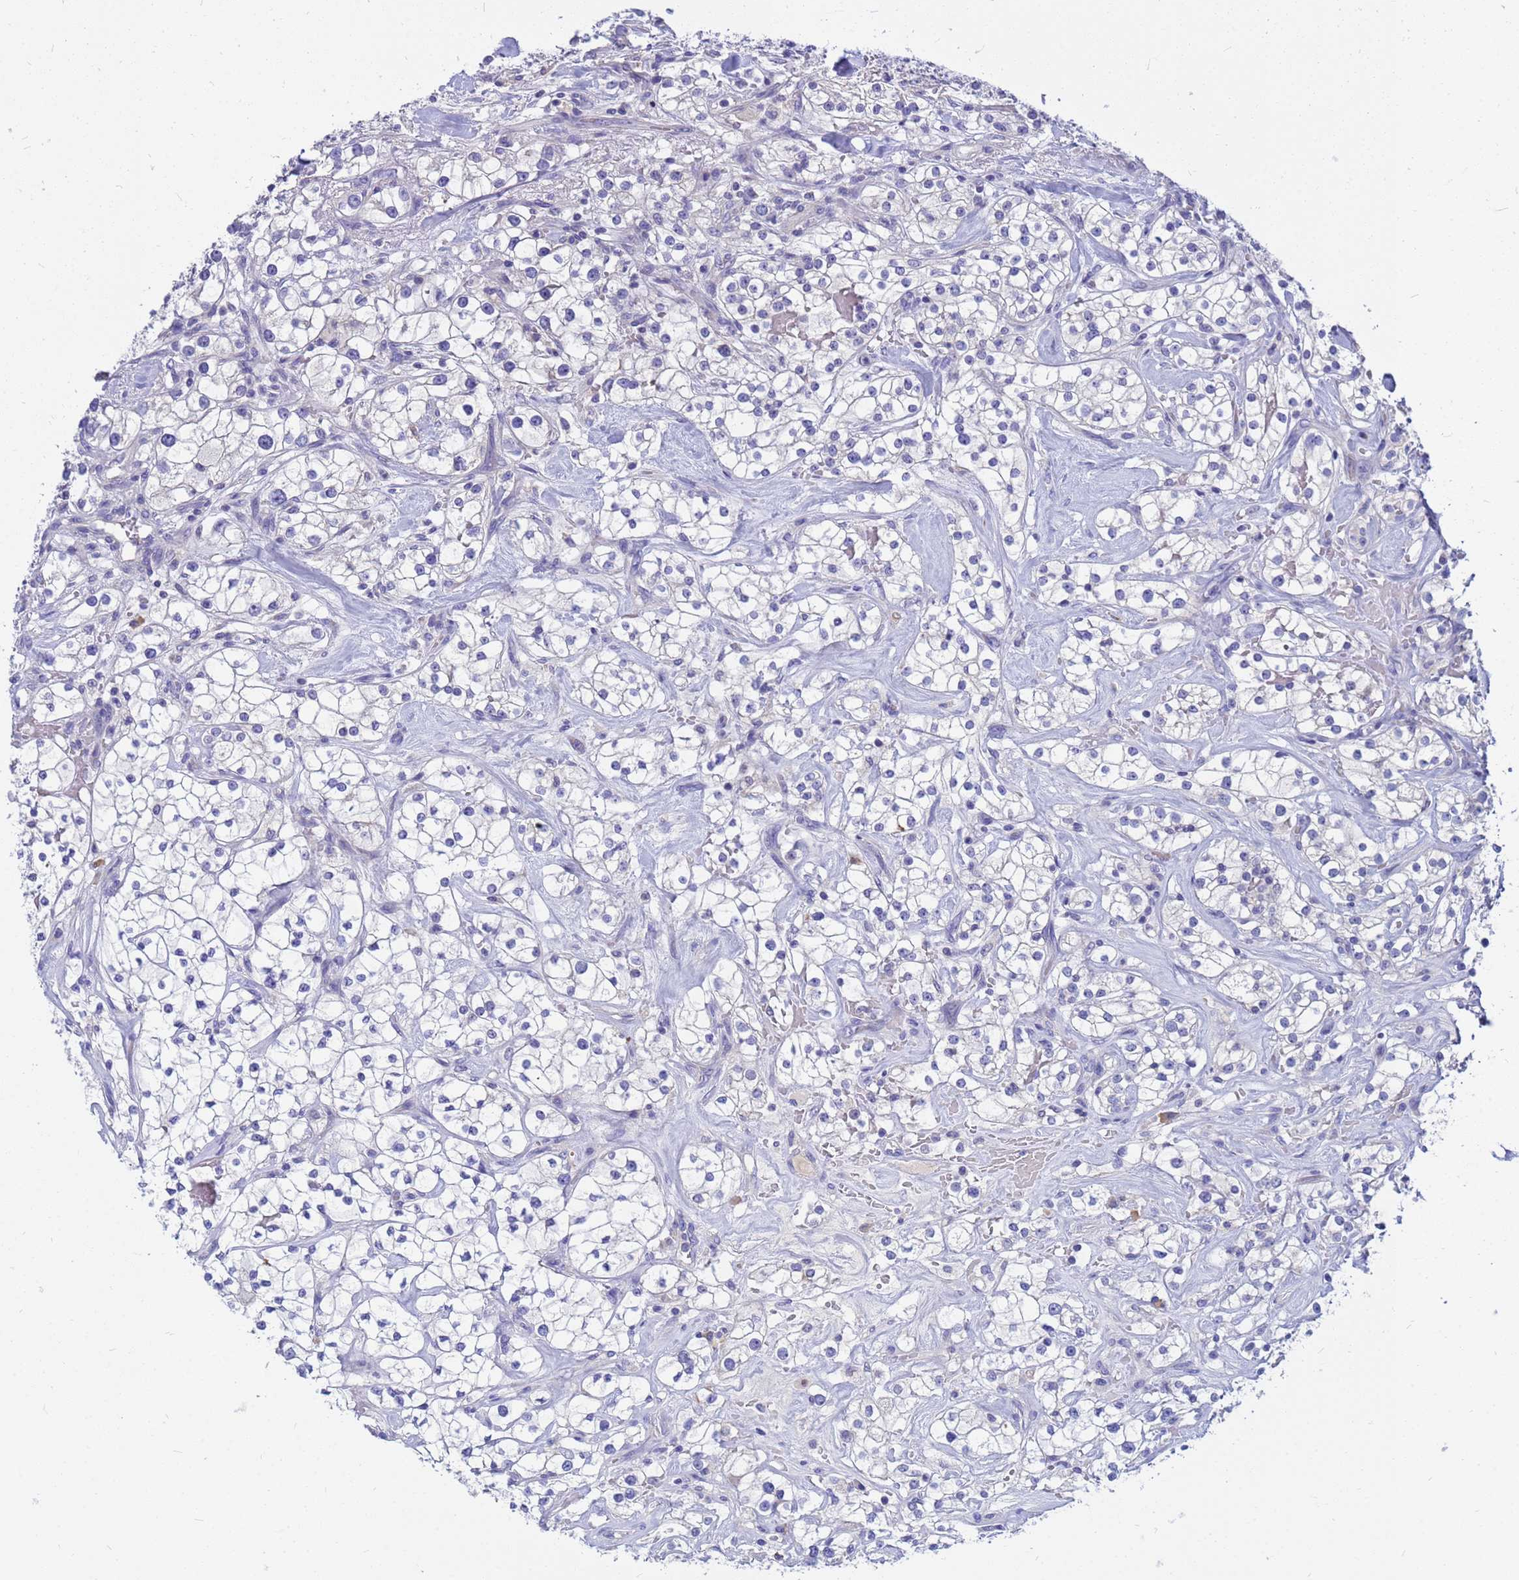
{"staining": {"intensity": "negative", "quantity": "none", "location": "none"}, "tissue": "renal cancer", "cell_type": "Tumor cells", "image_type": "cancer", "snomed": [{"axis": "morphology", "description": "Adenocarcinoma, NOS"}, {"axis": "topography", "description": "Kidney"}], "caption": "Immunohistochemistry of human renal cancer (adenocarcinoma) demonstrates no positivity in tumor cells.", "gene": "DPRX", "patient": {"sex": "male", "age": 77}}